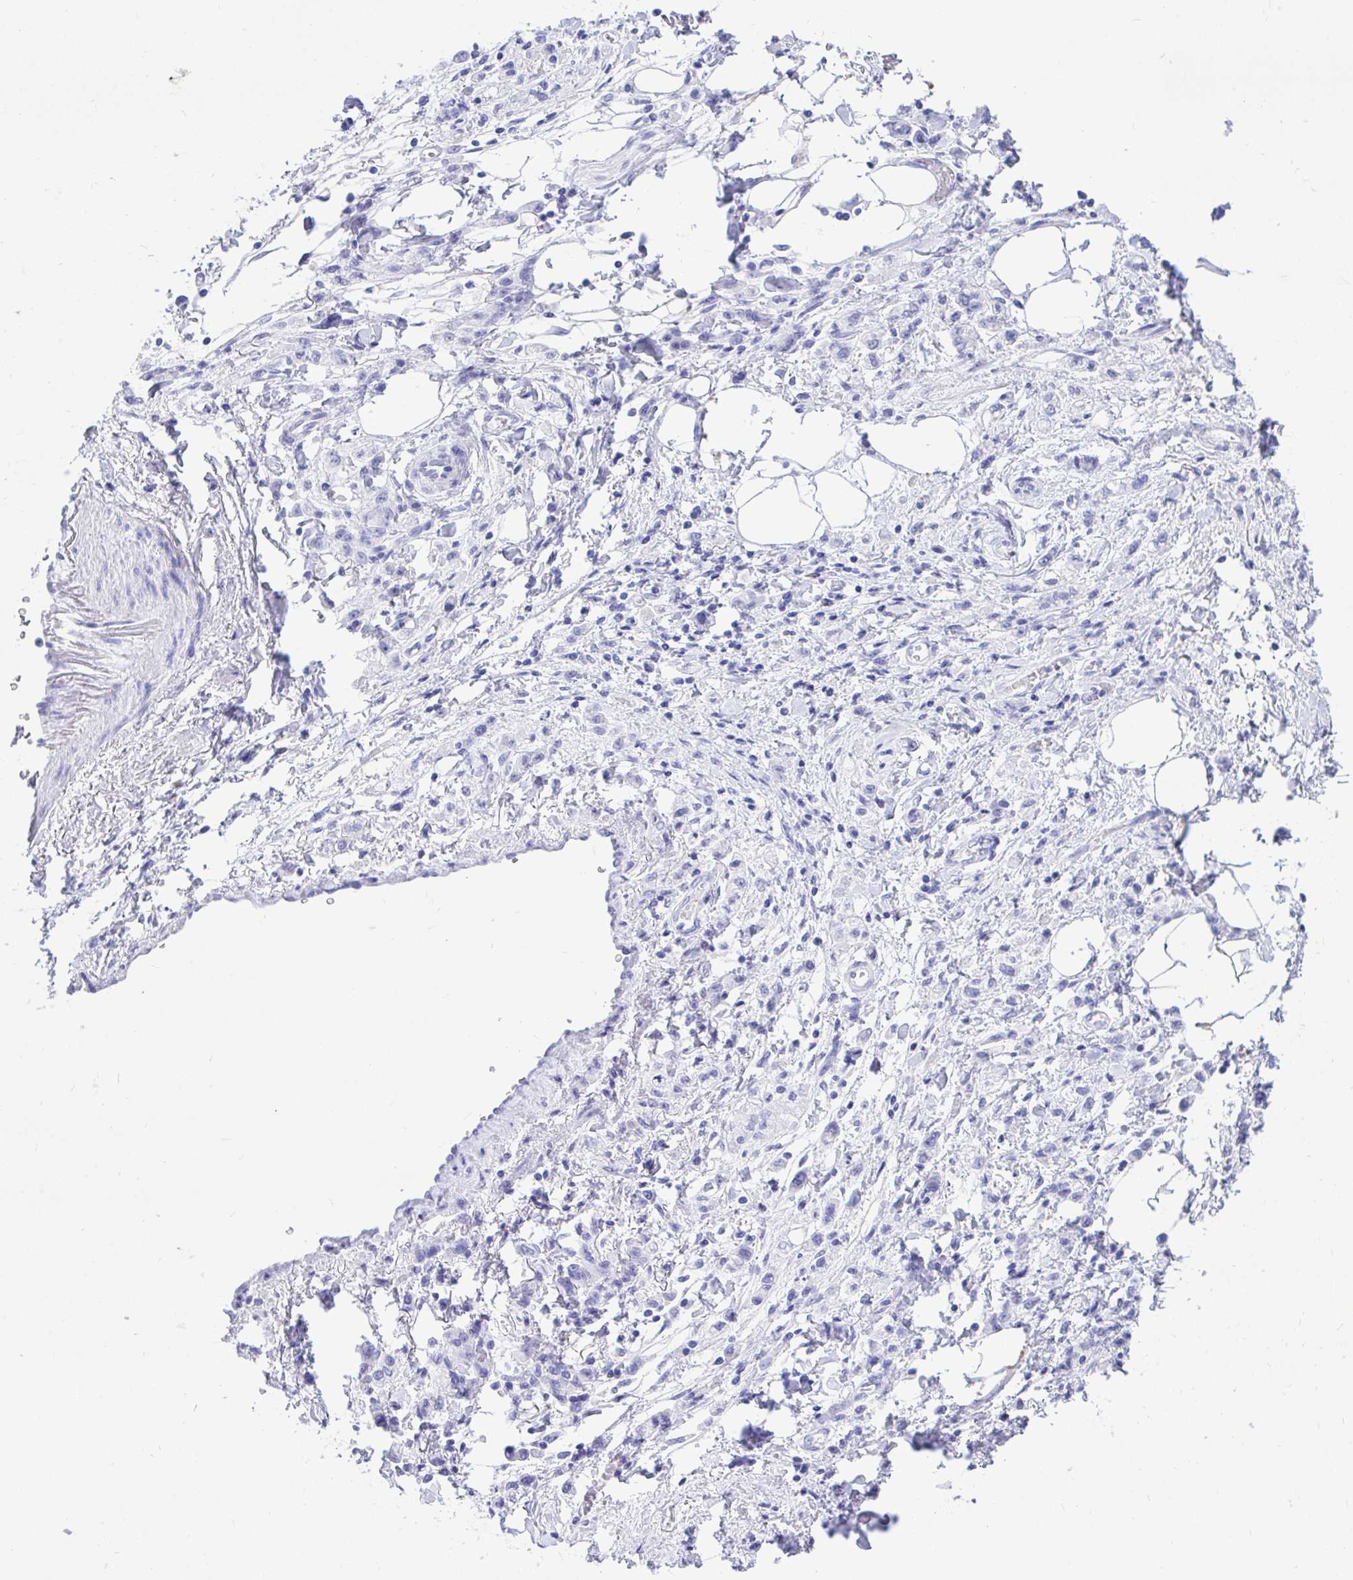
{"staining": {"intensity": "negative", "quantity": "none", "location": "none"}, "tissue": "stomach cancer", "cell_type": "Tumor cells", "image_type": "cancer", "snomed": [{"axis": "morphology", "description": "Adenocarcinoma, NOS"}, {"axis": "topography", "description": "Stomach"}], "caption": "Tumor cells show no significant expression in stomach adenocarcinoma. (DAB immunohistochemistry (IHC), high magnification).", "gene": "MON1A", "patient": {"sex": "male", "age": 77}}